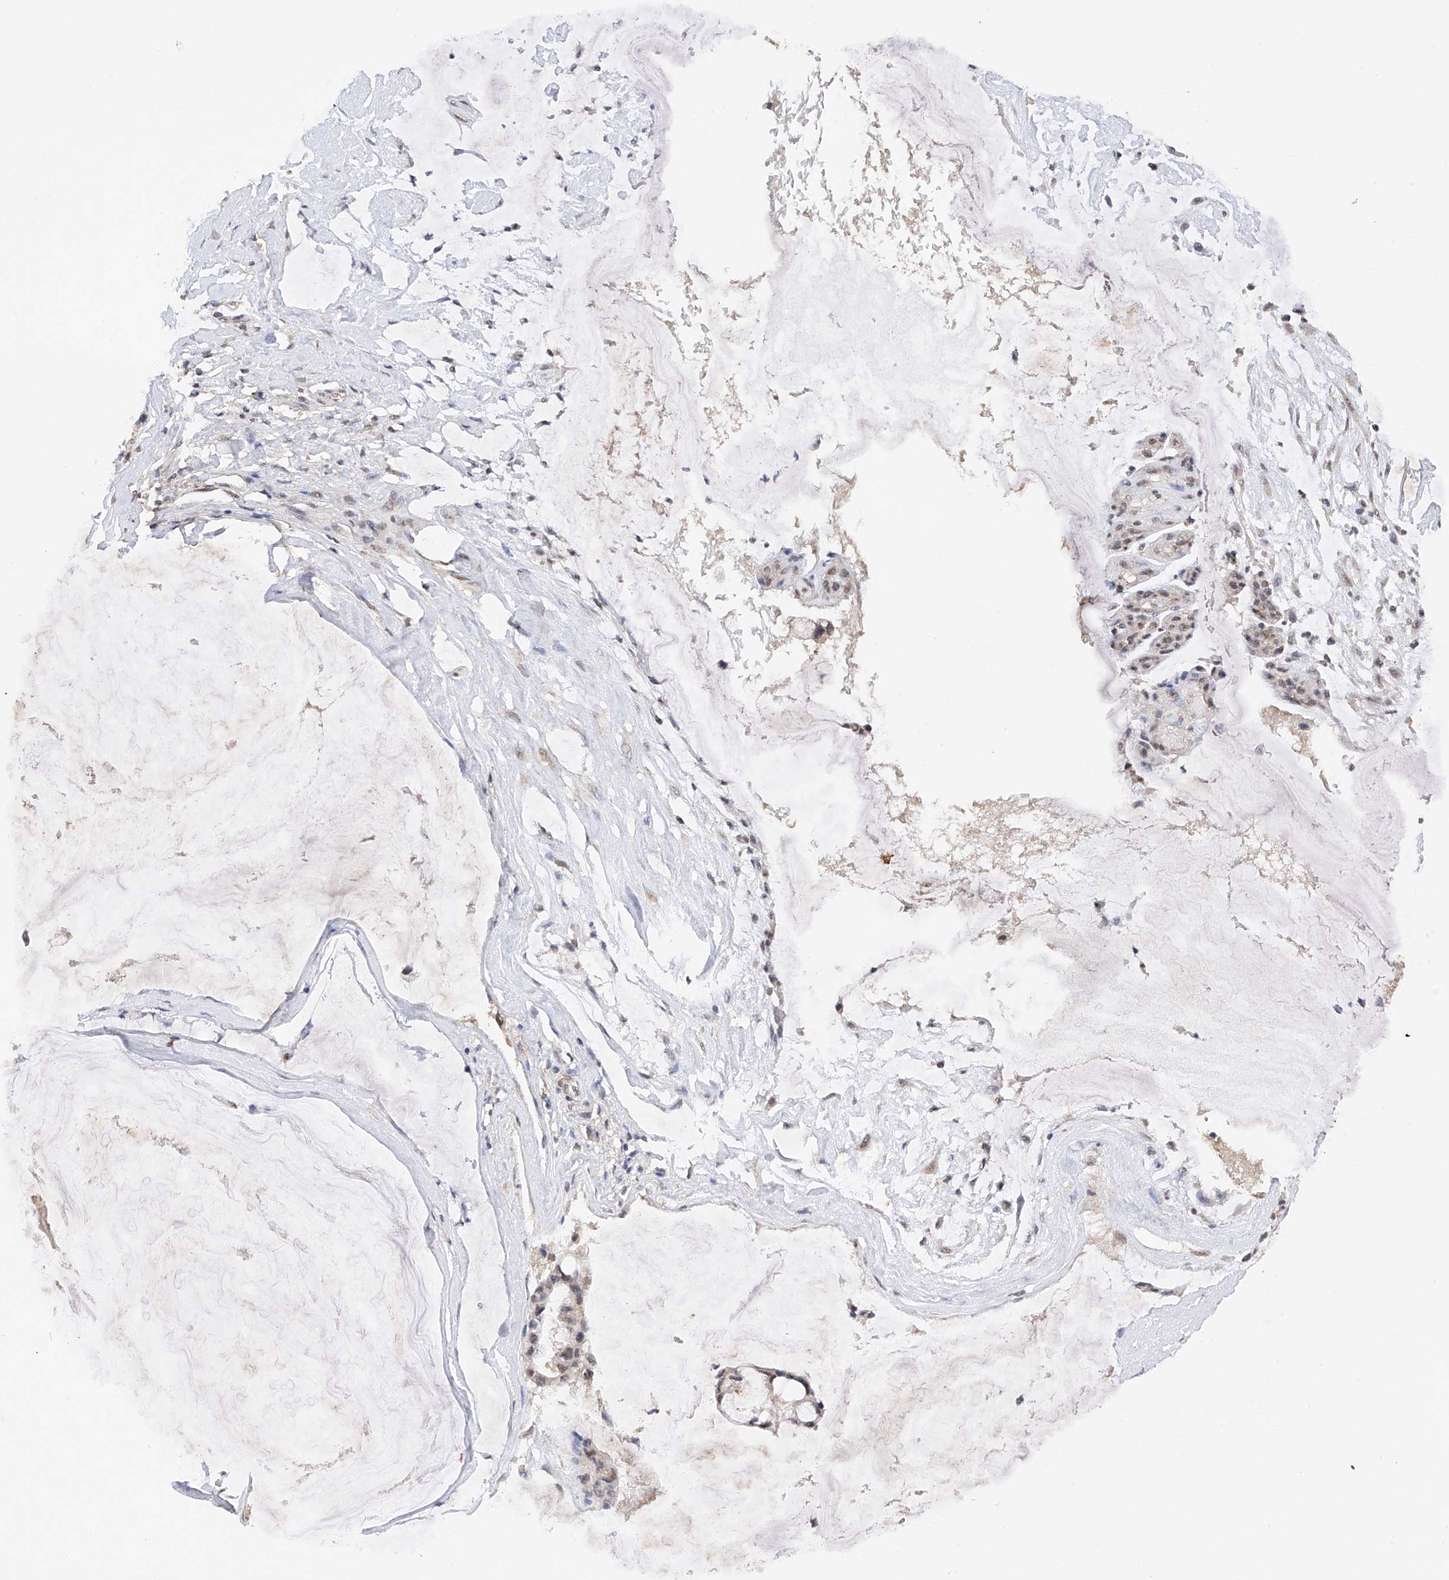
{"staining": {"intensity": "weak", "quantity": ">75%", "location": "nuclear"}, "tissue": "ovarian cancer", "cell_type": "Tumor cells", "image_type": "cancer", "snomed": [{"axis": "morphology", "description": "Cystadenocarcinoma, mucinous, NOS"}, {"axis": "topography", "description": "Ovary"}], "caption": "Immunohistochemistry (IHC) of human ovarian mucinous cystadenocarcinoma displays low levels of weak nuclear expression in about >75% of tumor cells. Nuclei are stained in blue.", "gene": "DMAP1", "patient": {"sex": "female", "age": 39}}